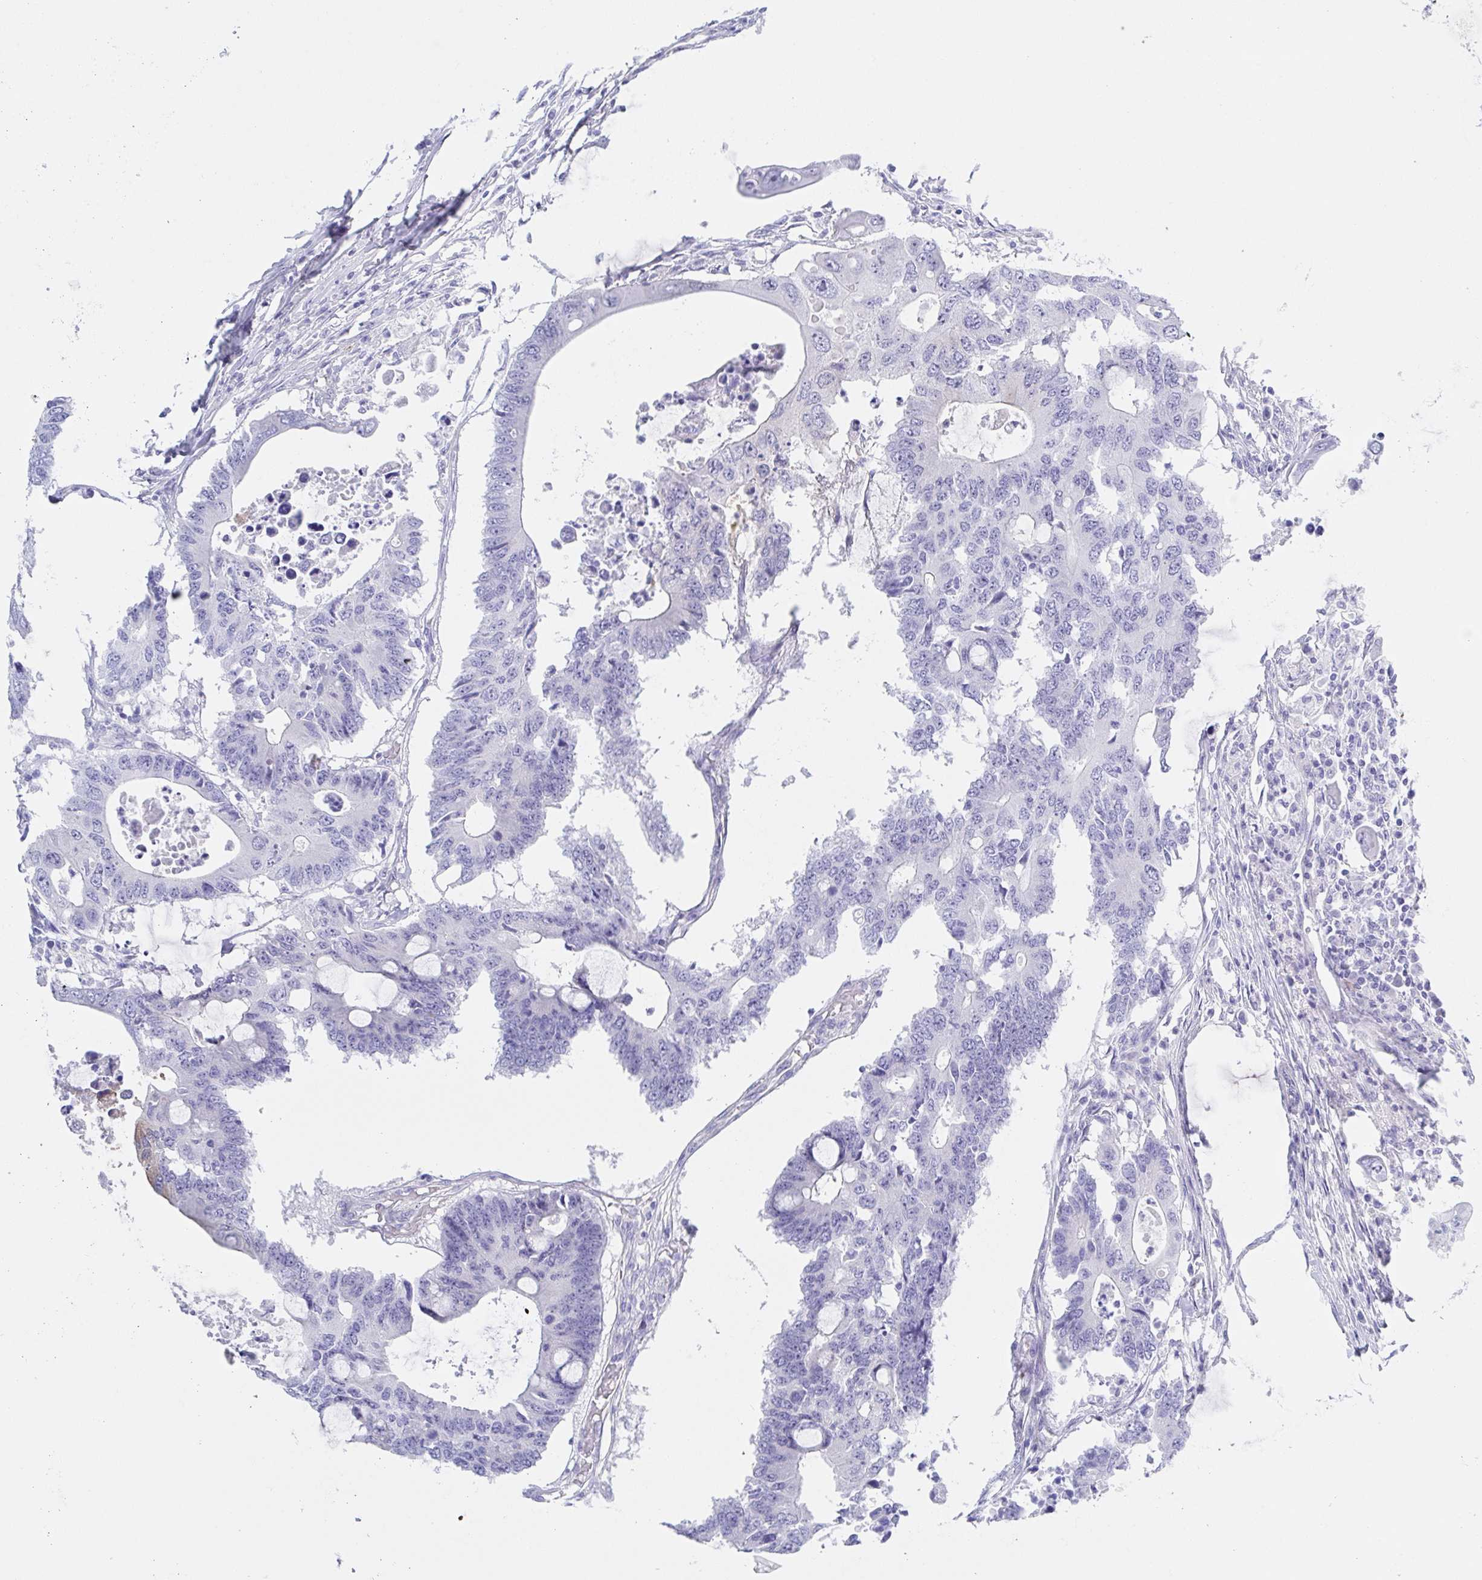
{"staining": {"intensity": "negative", "quantity": "none", "location": "none"}, "tissue": "colorectal cancer", "cell_type": "Tumor cells", "image_type": "cancer", "snomed": [{"axis": "morphology", "description": "Adenocarcinoma, NOS"}, {"axis": "topography", "description": "Colon"}], "caption": "Immunohistochemistry (IHC) of human colorectal adenocarcinoma reveals no staining in tumor cells.", "gene": "MUCL3", "patient": {"sex": "male", "age": 71}}